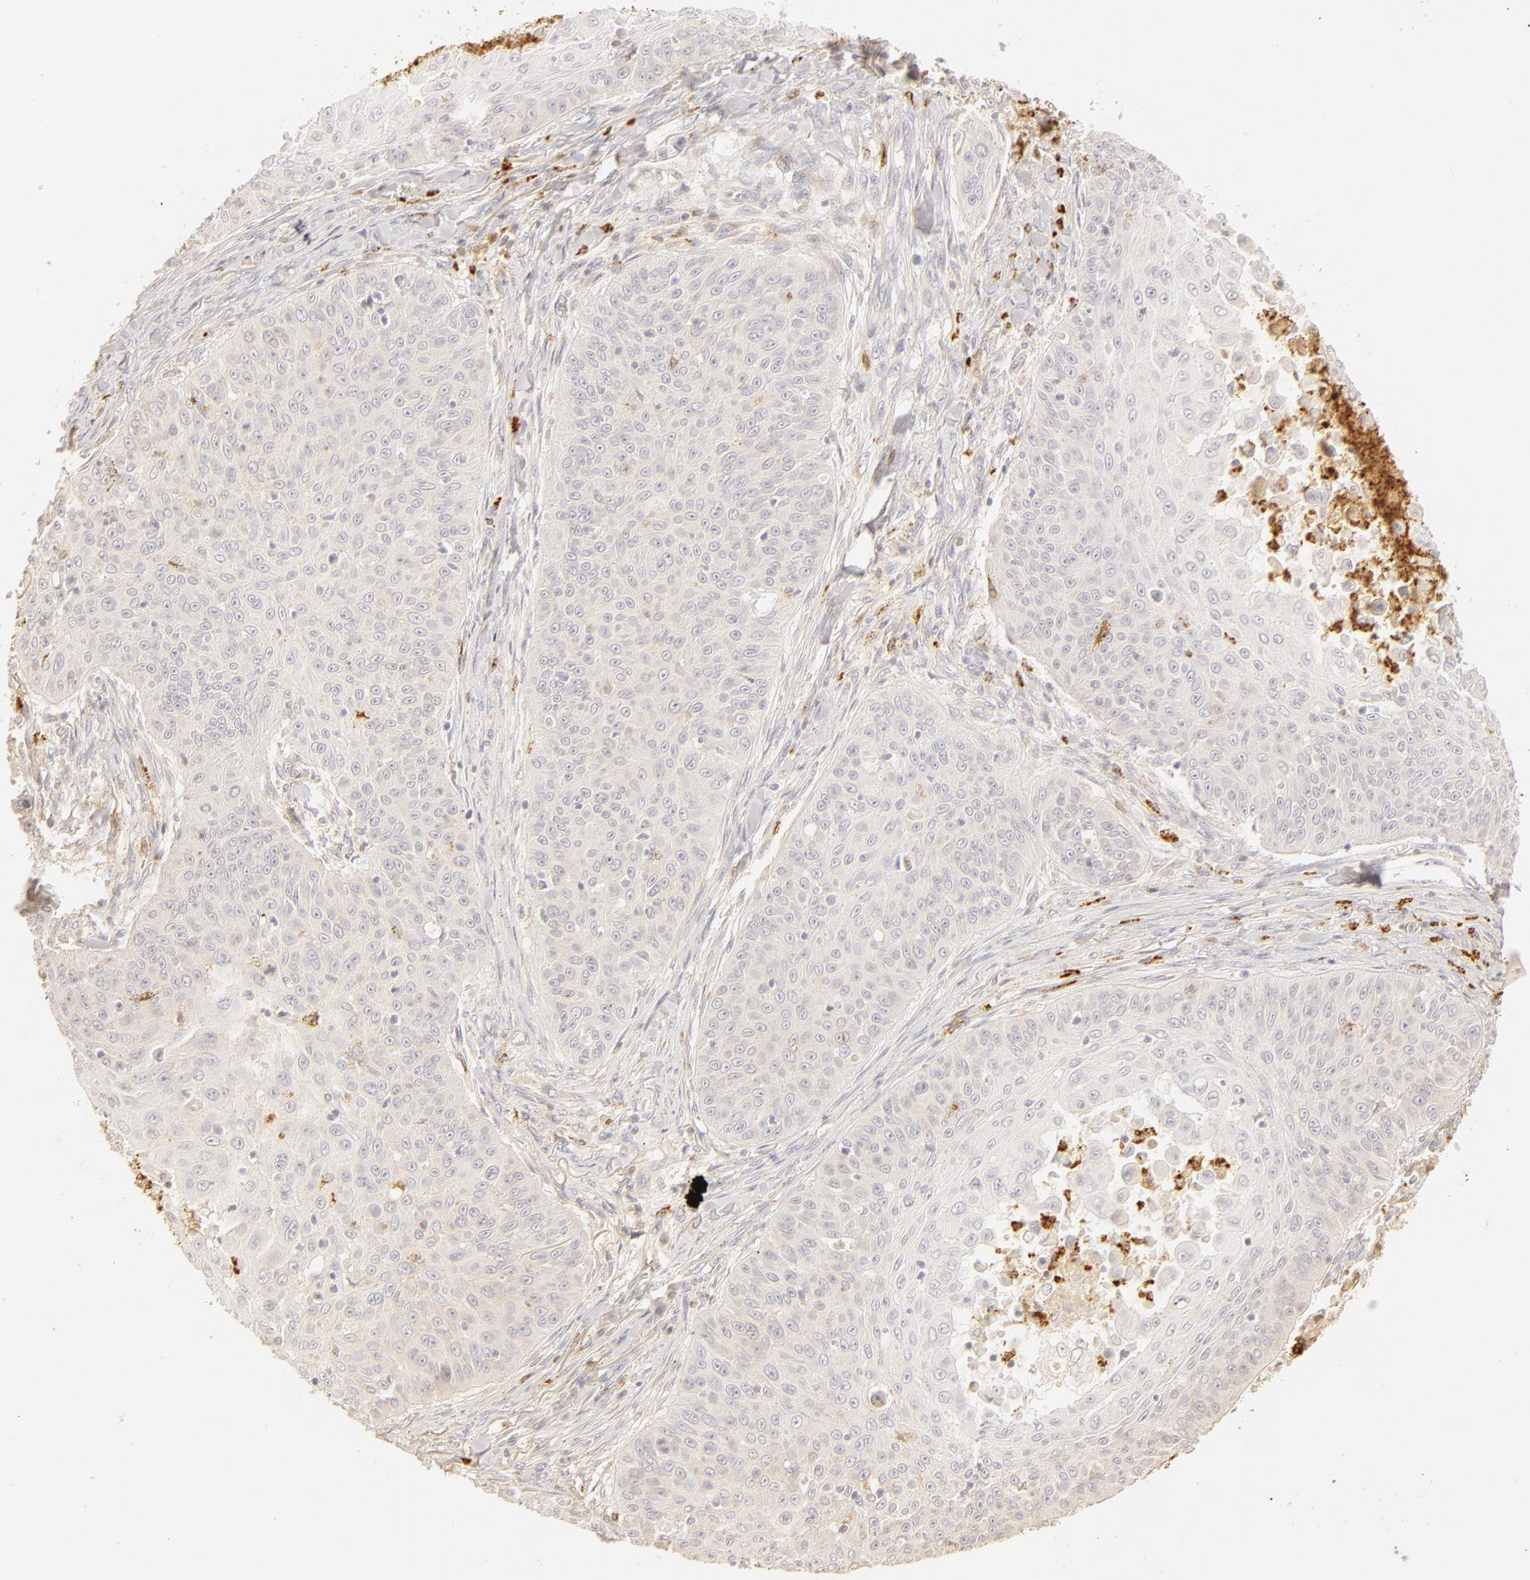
{"staining": {"intensity": "negative", "quantity": "none", "location": "none"}, "tissue": "skin cancer", "cell_type": "Tumor cells", "image_type": "cancer", "snomed": [{"axis": "morphology", "description": "Squamous cell carcinoma, NOS"}, {"axis": "topography", "description": "Skin"}], "caption": "An immunohistochemistry (IHC) micrograph of squamous cell carcinoma (skin) is shown. There is no staining in tumor cells of squamous cell carcinoma (skin).", "gene": "C1R", "patient": {"sex": "male", "age": 82}}